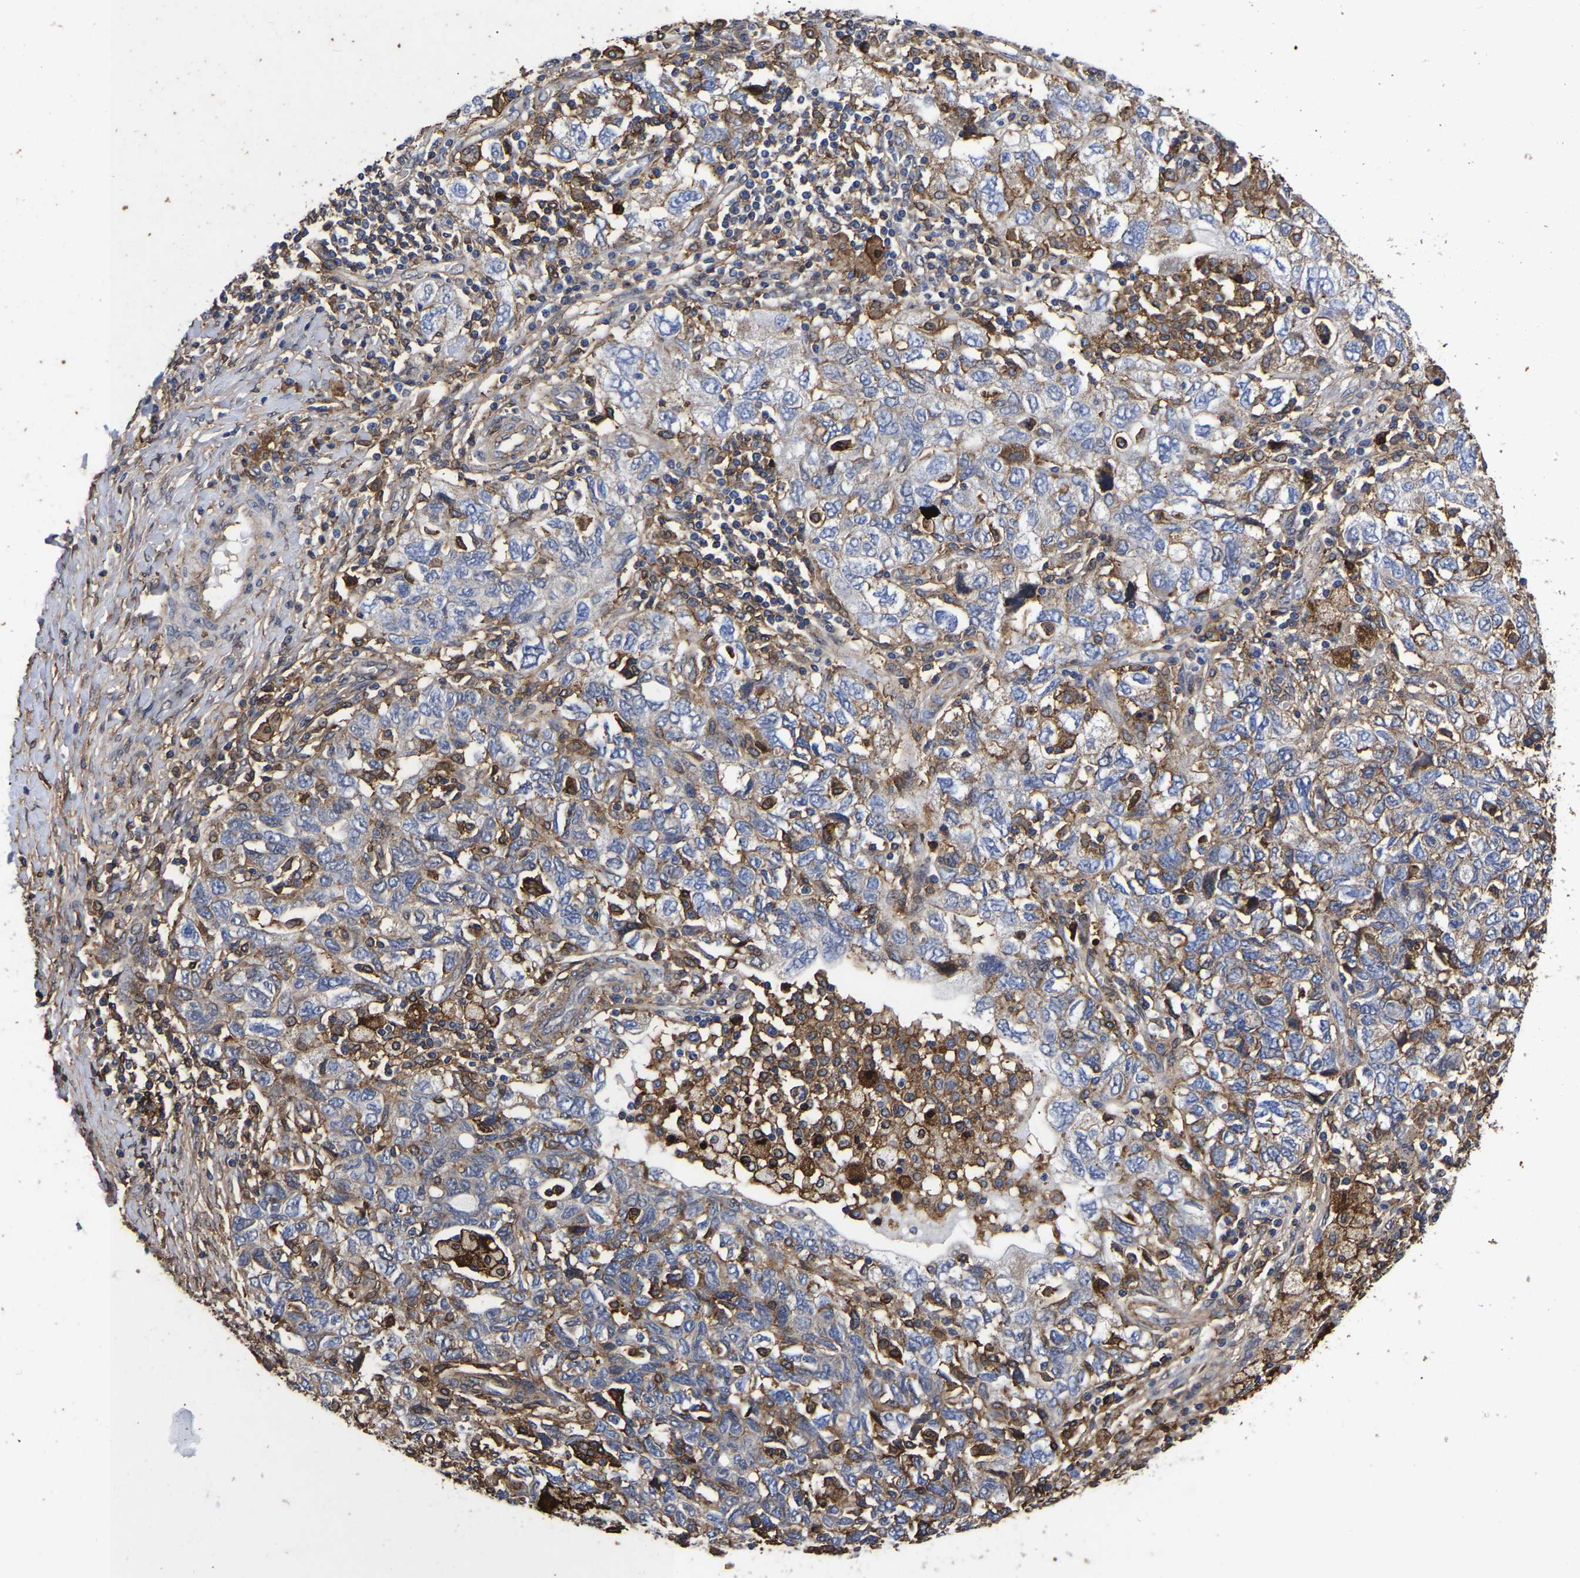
{"staining": {"intensity": "weak", "quantity": "25%-75%", "location": "cytoplasmic/membranous"}, "tissue": "ovarian cancer", "cell_type": "Tumor cells", "image_type": "cancer", "snomed": [{"axis": "morphology", "description": "Carcinoma, NOS"}, {"axis": "morphology", "description": "Cystadenocarcinoma, serous, NOS"}, {"axis": "topography", "description": "Ovary"}], "caption": "An immunohistochemistry image of neoplastic tissue is shown. Protein staining in brown shows weak cytoplasmic/membranous positivity in ovarian cancer (serous cystadenocarcinoma) within tumor cells.", "gene": "LIF", "patient": {"sex": "female", "age": 69}}